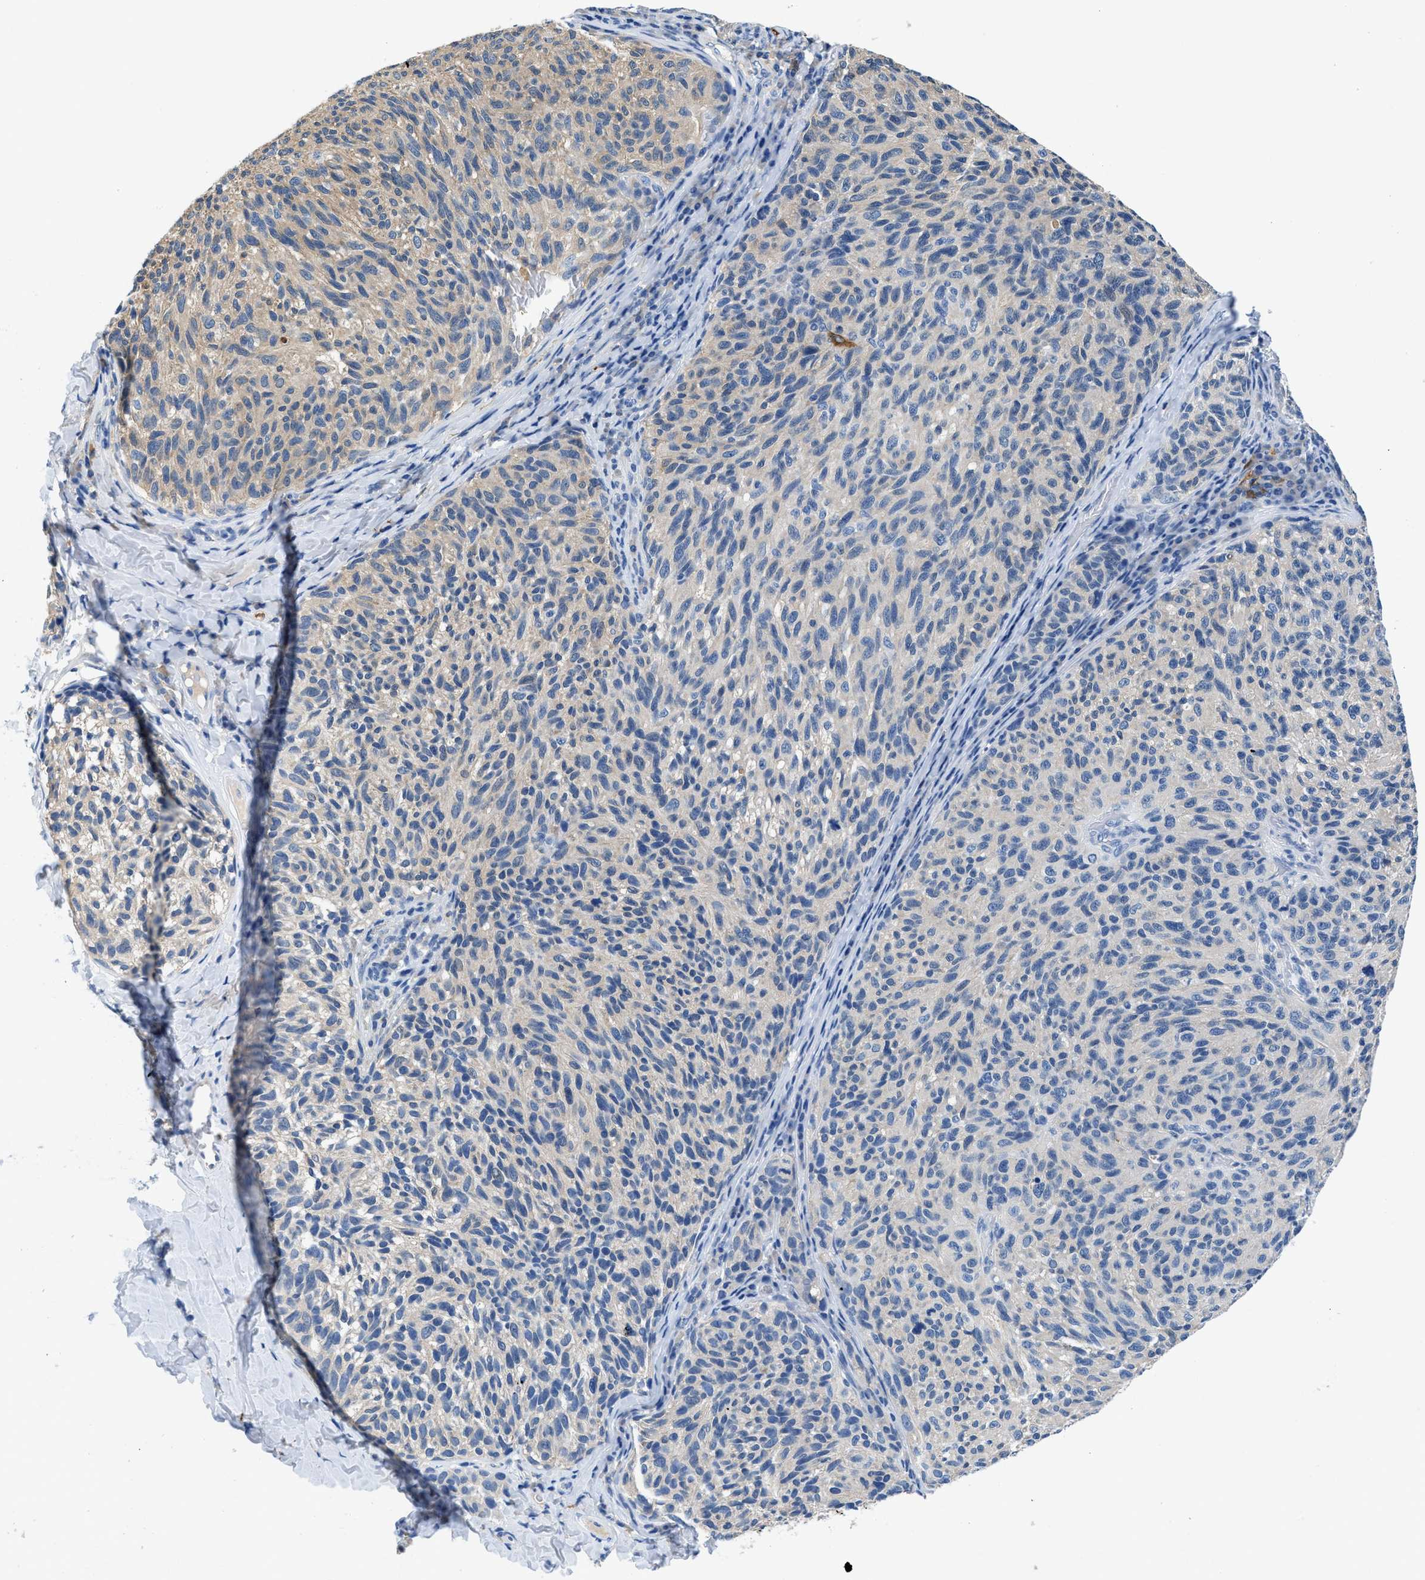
{"staining": {"intensity": "negative", "quantity": "none", "location": "none"}, "tissue": "melanoma", "cell_type": "Tumor cells", "image_type": "cancer", "snomed": [{"axis": "morphology", "description": "Malignant melanoma, NOS"}, {"axis": "topography", "description": "Skin"}], "caption": "A high-resolution photomicrograph shows immunohistochemistry staining of malignant melanoma, which reveals no significant positivity in tumor cells.", "gene": "FADS6", "patient": {"sex": "female", "age": 73}}